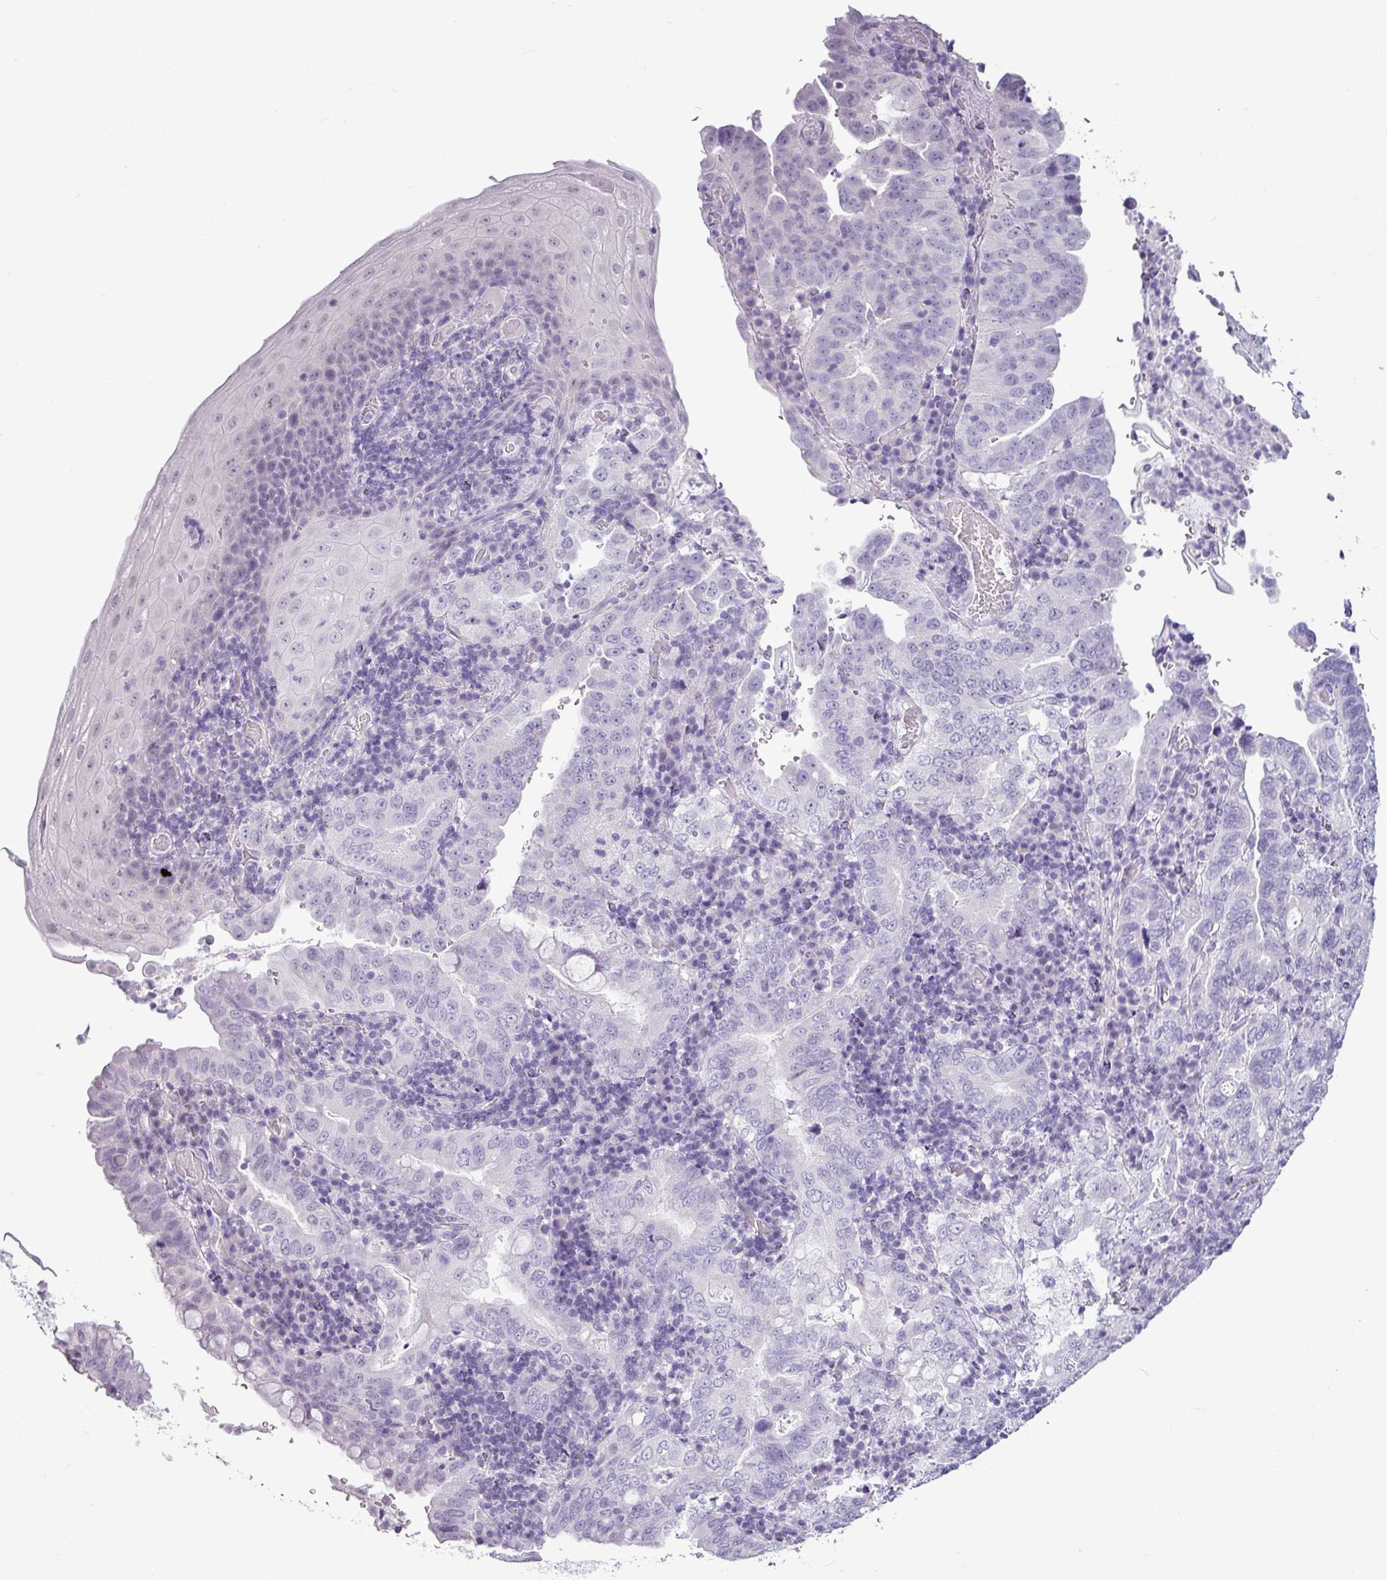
{"staining": {"intensity": "negative", "quantity": "none", "location": "none"}, "tissue": "stomach cancer", "cell_type": "Tumor cells", "image_type": "cancer", "snomed": [{"axis": "morphology", "description": "Normal tissue, NOS"}, {"axis": "morphology", "description": "Adenocarcinoma, NOS"}, {"axis": "topography", "description": "Esophagus"}, {"axis": "topography", "description": "Stomach, upper"}, {"axis": "topography", "description": "Peripheral nerve tissue"}], "caption": "Protein analysis of adenocarcinoma (stomach) shows no significant positivity in tumor cells. (Brightfield microscopy of DAB IHC at high magnification).", "gene": "AMY2A", "patient": {"sex": "male", "age": 62}}